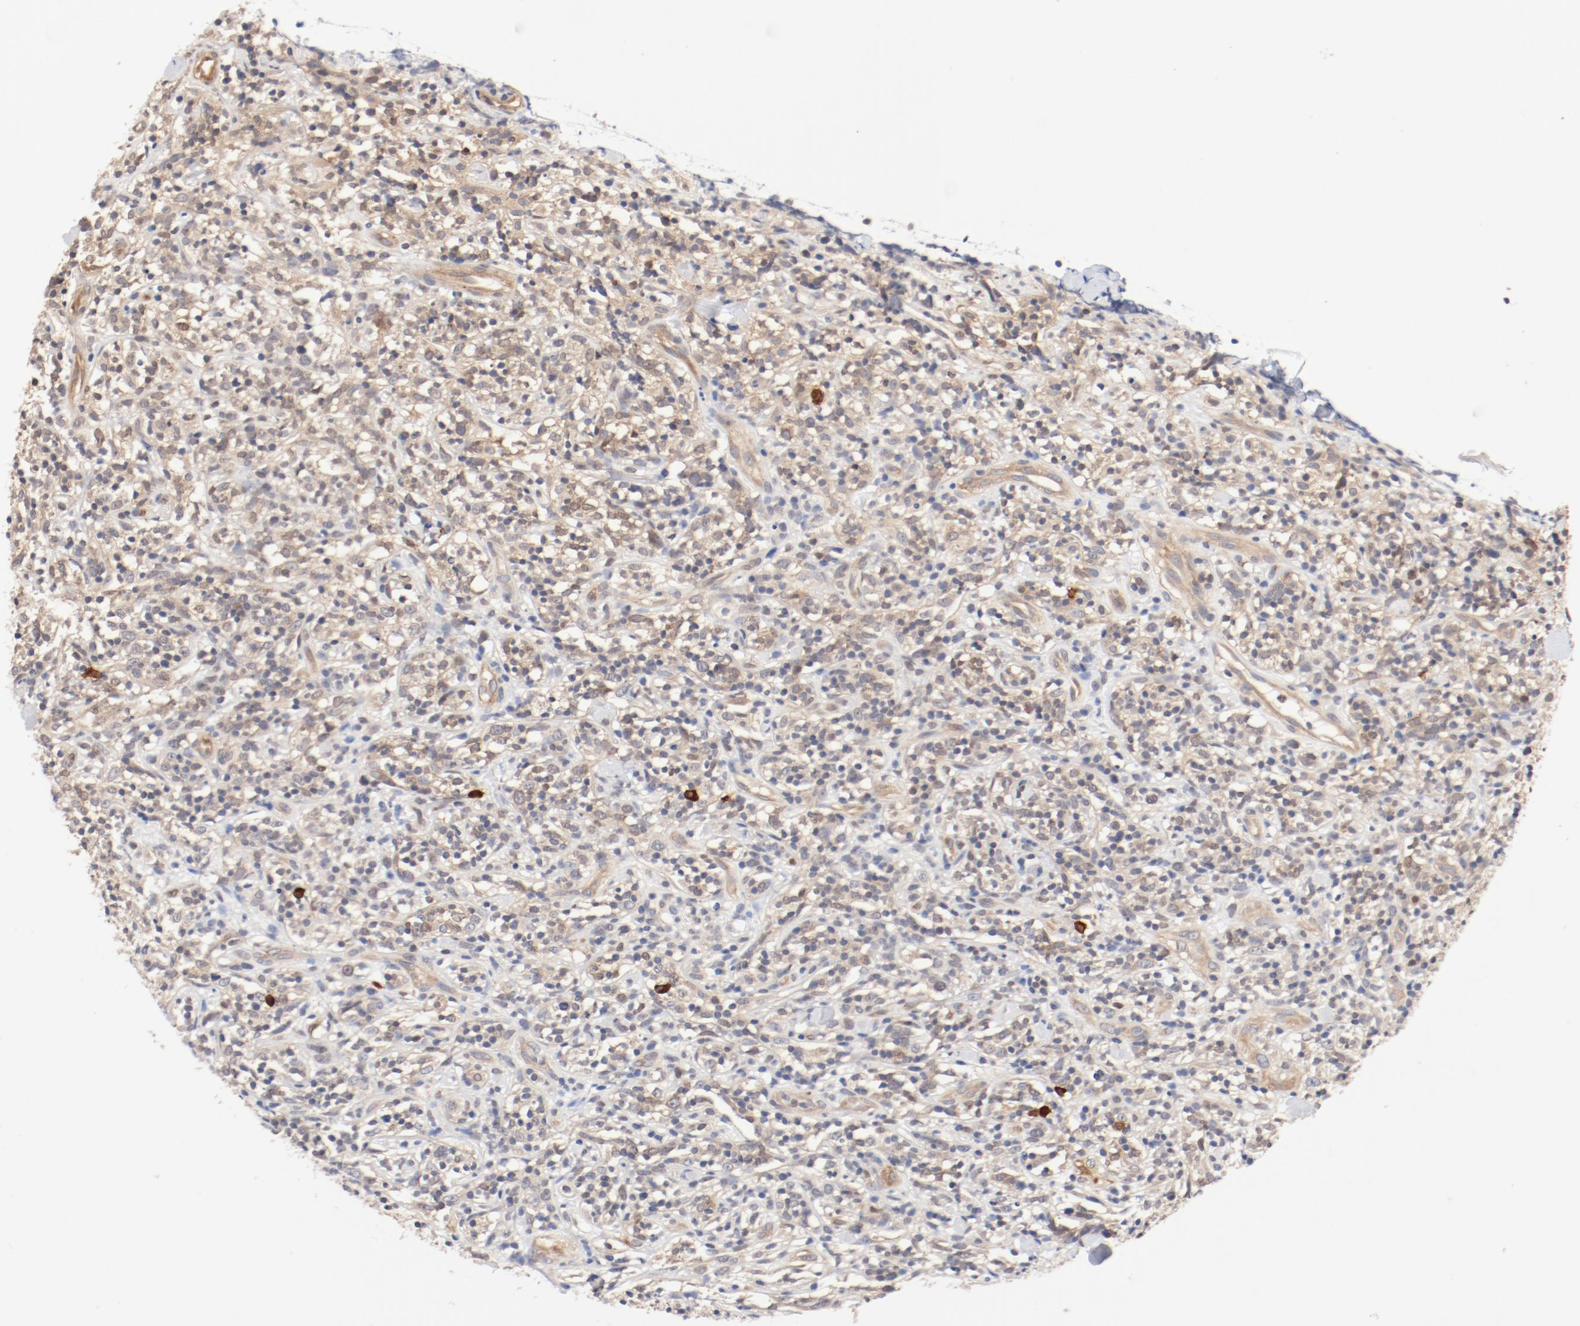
{"staining": {"intensity": "weak", "quantity": "25%-75%", "location": "cytoplasmic/membranous"}, "tissue": "lymphoma", "cell_type": "Tumor cells", "image_type": "cancer", "snomed": [{"axis": "morphology", "description": "Malignant lymphoma, non-Hodgkin's type, High grade"}, {"axis": "topography", "description": "Lymph node"}], "caption": "Immunohistochemical staining of human lymphoma exhibits weak cytoplasmic/membranous protein staining in approximately 25%-75% of tumor cells. The staining is performed using DAB (3,3'-diaminobenzidine) brown chromogen to label protein expression. The nuclei are counter-stained blue using hematoxylin.", "gene": "UBE2J1", "patient": {"sex": "female", "age": 73}}